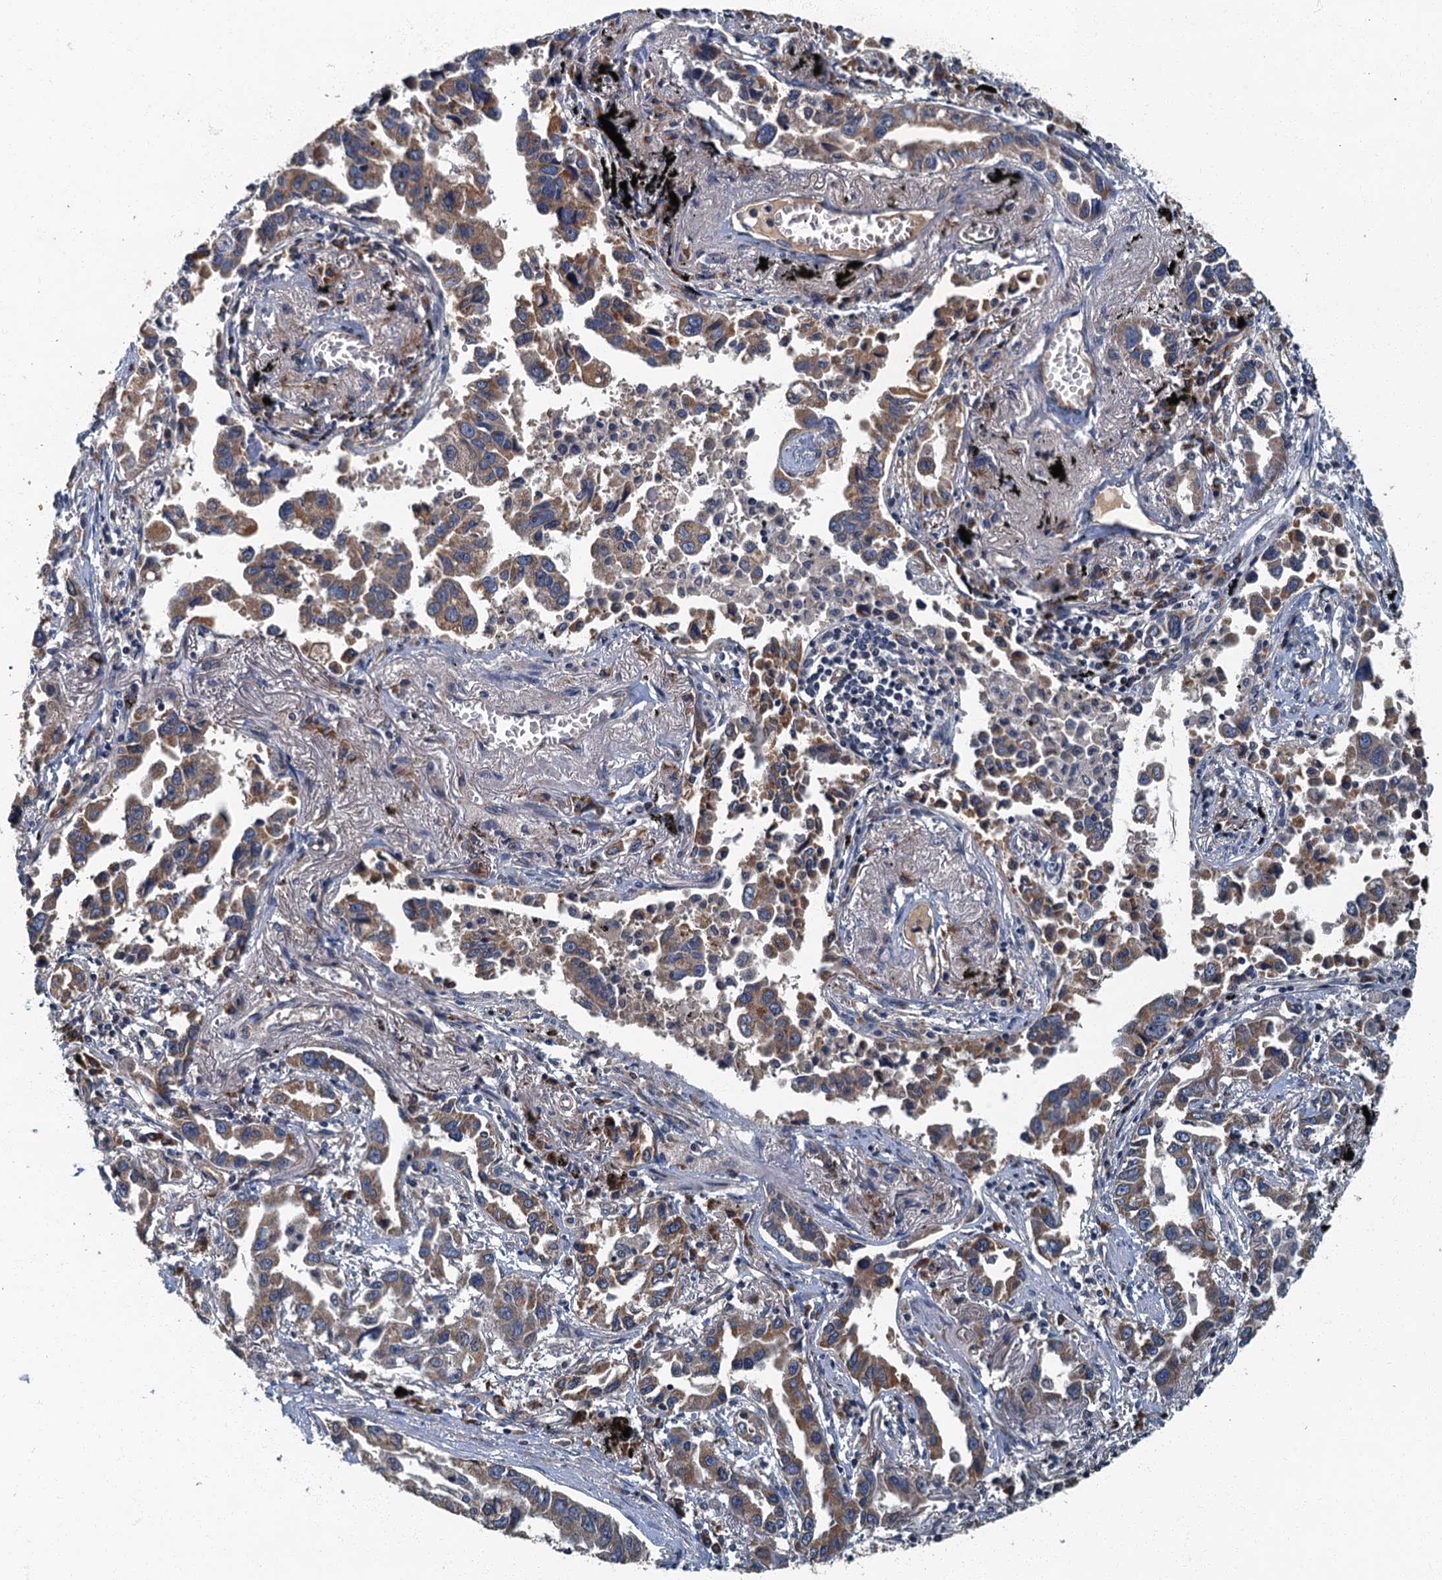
{"staining": {"intensity": "moderate", "quantity": ">75%", "location": "cytoplasmic/membranous"}, "tissue": "lung cancer", "cell_type": "Tumor cells", "image_type": "cancer", "snomed": [{"axis": "morphology", "description": "Adenocarcinoma, NOS"}, {"axis": "topography", "description": "Lung"}], "caption": "Immunohistochemical staining of human adenocarcinoma (lung) demonstrates medium levels of moderate cytoplasmic/membranous protein positivity in approximately >75% of tumor cells.", "gene": "DDX49", "patient": {"sex": "male", "age": 67}}